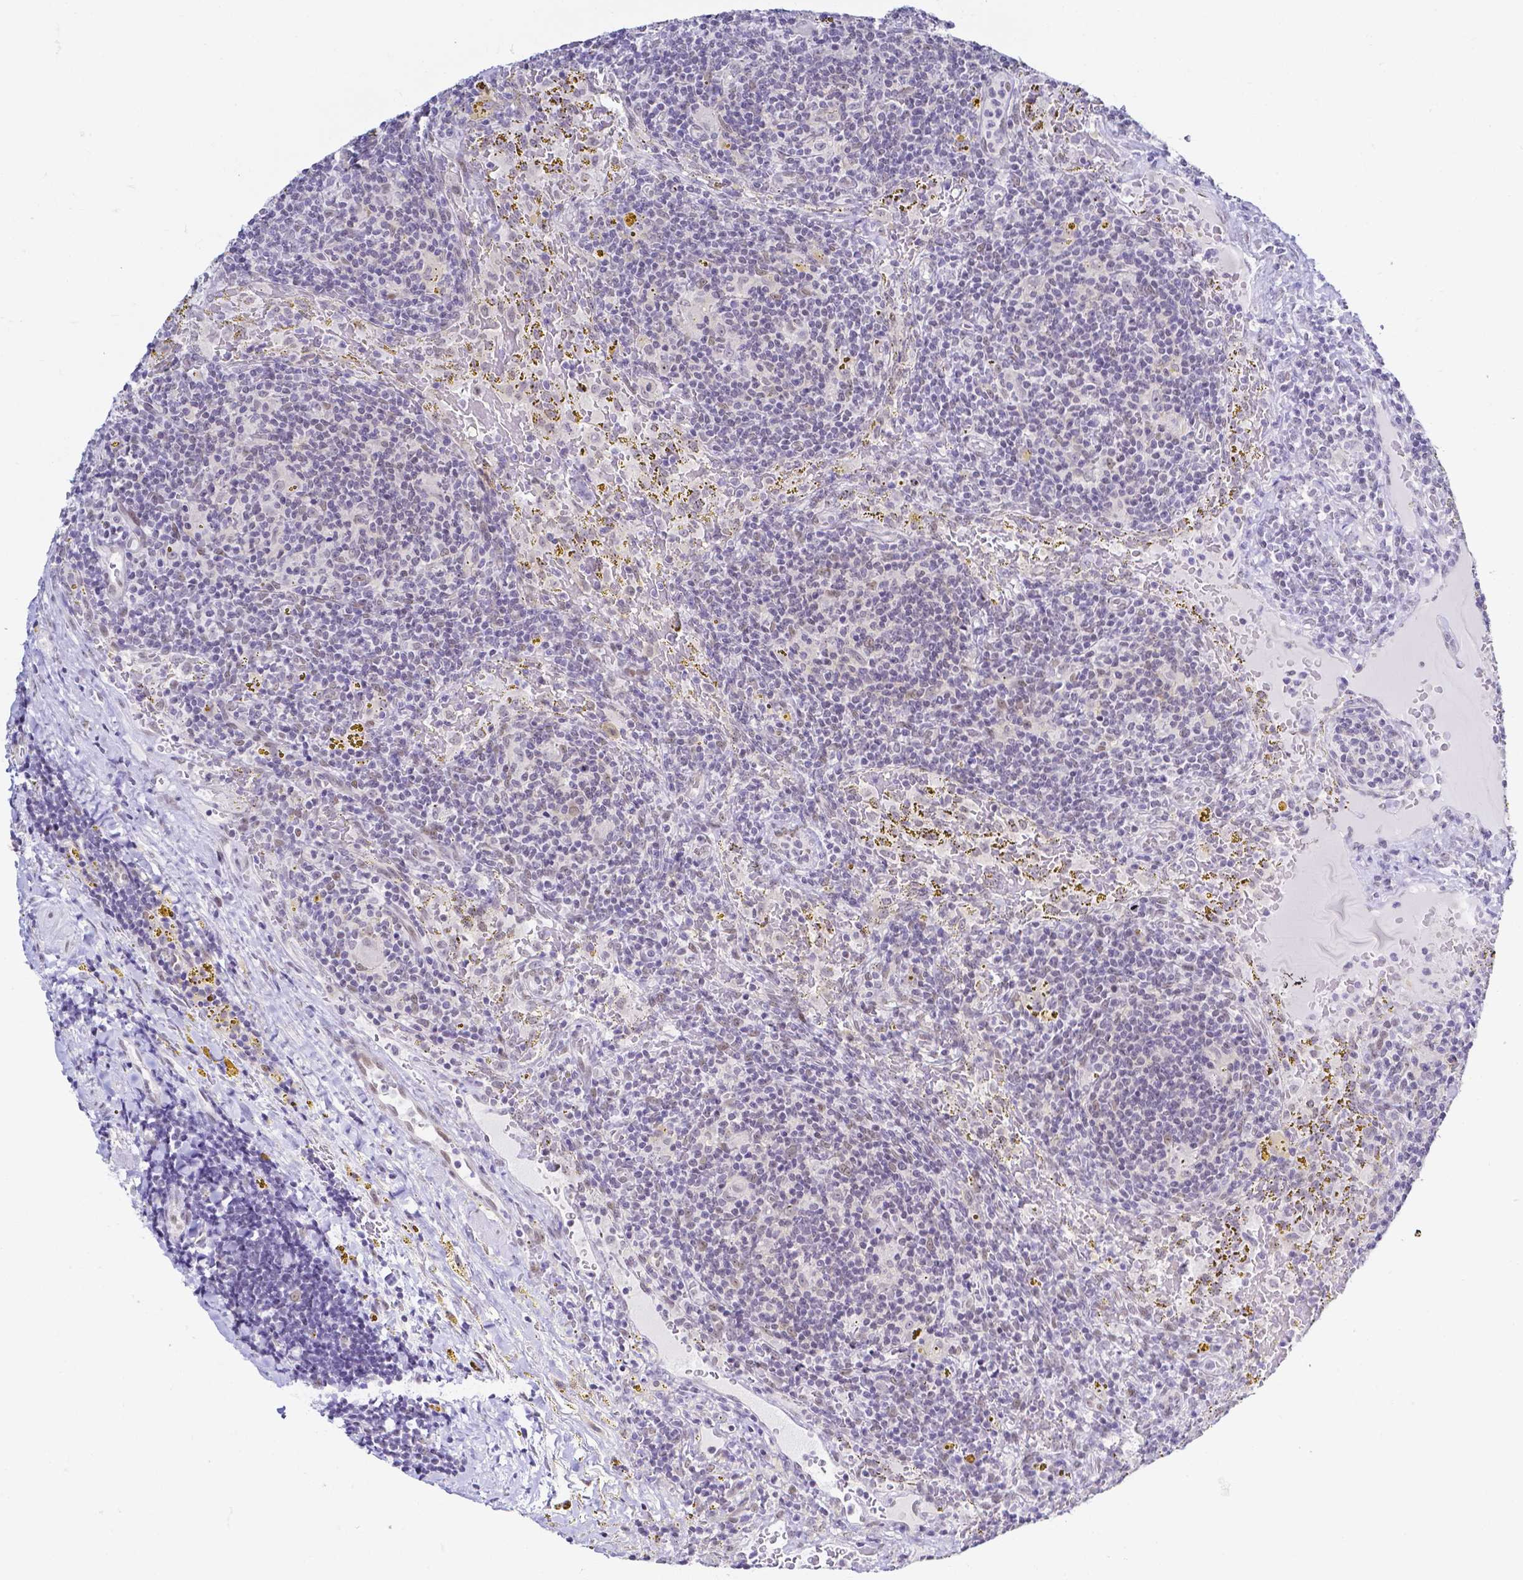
{"staining": {"intensity": "negative", "quantity": "none", "location": "none"}, "tissue": "lymphoma", "cell_type": "Tumor cells", "image_type": "cancer", "snomed": [{"axis": "morphology", "description": "Malignant lymphoma, non-Hodgkin's type, Low grade"}, {"axis": "topography", "description": "Spleen"}], "caption": "Immunohistochemistry of human low-grade malignant lymphoma, non-Hodgkin's type reveals no expression in tumor cells.", "gene": "FAM83G", "patient": {"sex": "female", "age": 70}}